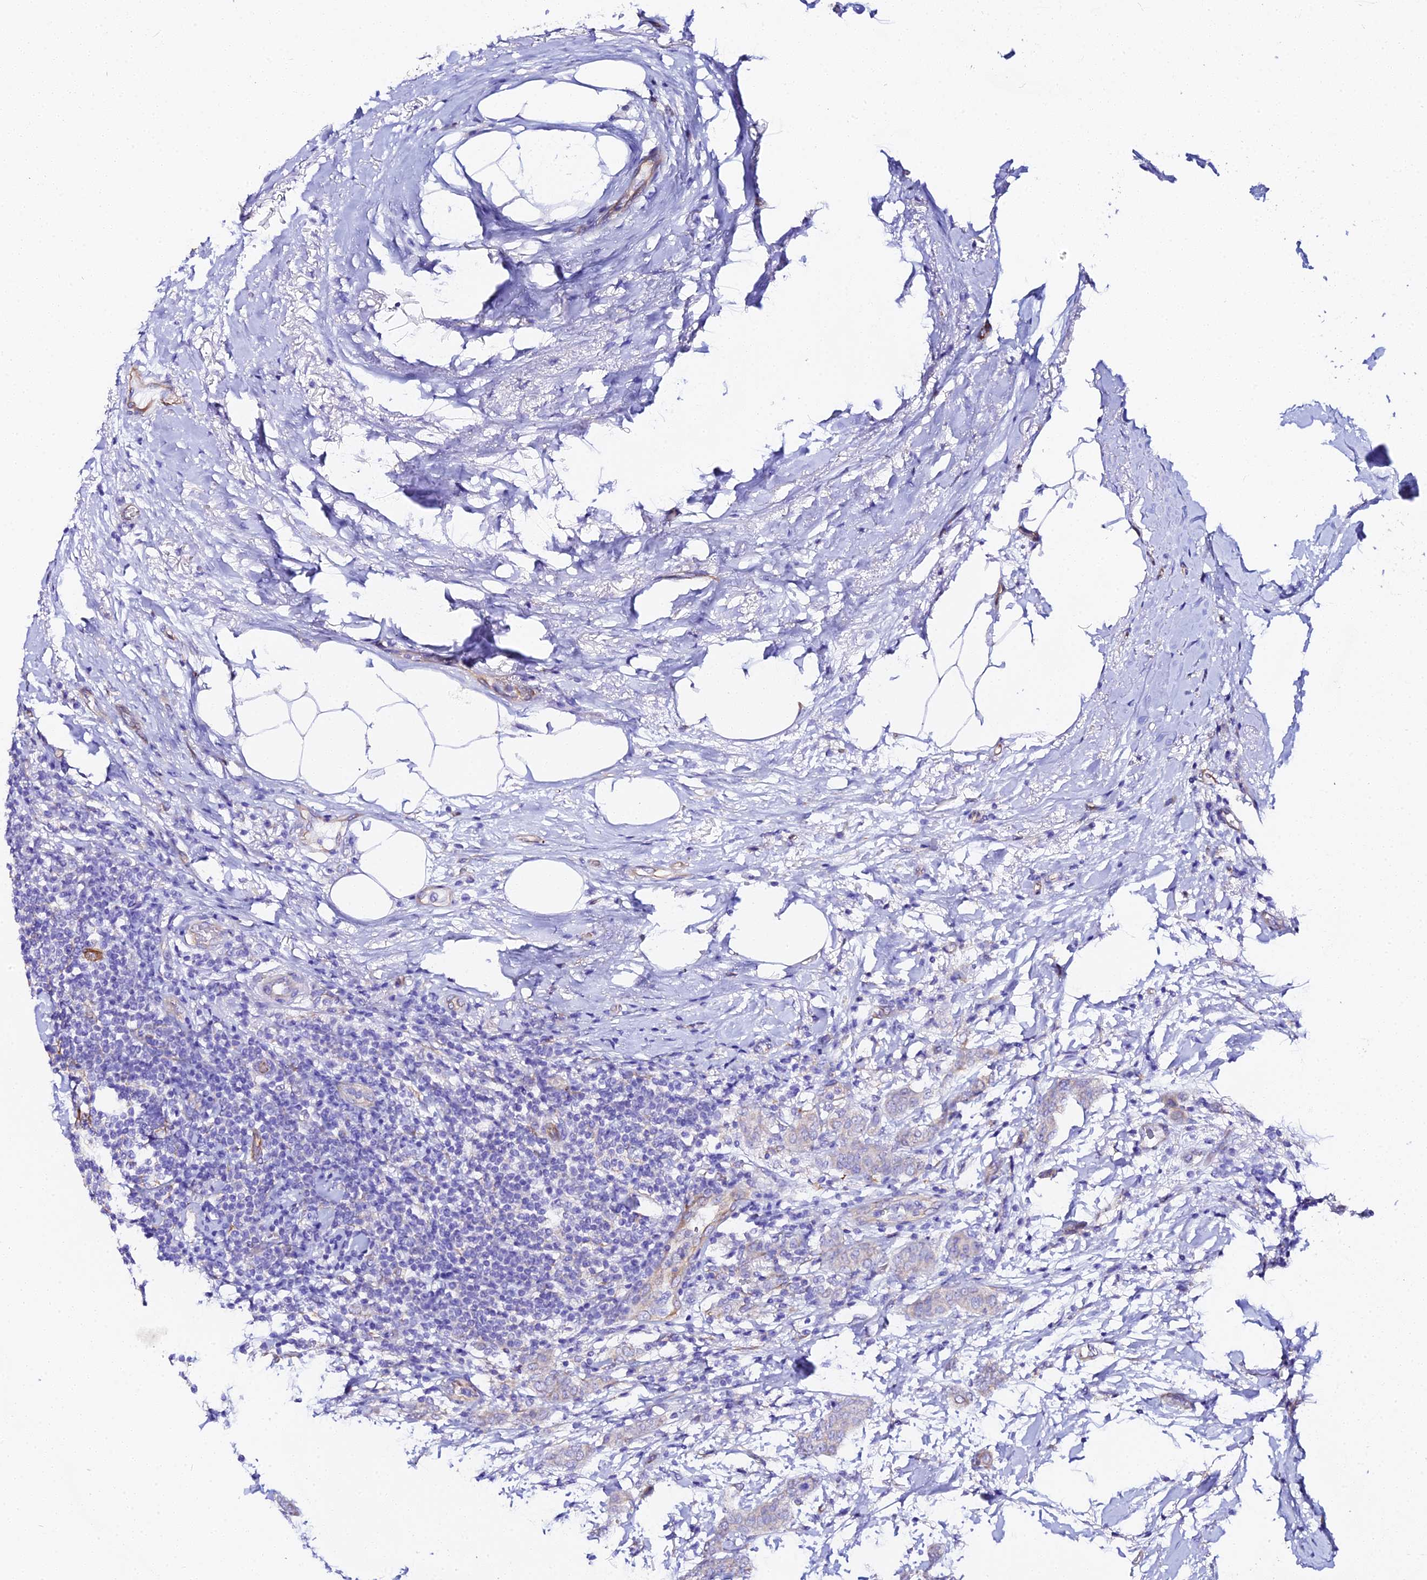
{"staining": {"intensity": "negative", "quantity": "none", "location": "none"}, "tissue": "breast cancer", "cell_type": "Tumor cells", "image_type": "cancer", "snomed": [{"axis": "morphology", "description": "Duct carcinoma"}, {"axis": "topography", "description": "Breast"}], "caption": "Breast cancer (intraductal carcinoma) was stained to show a protein in brown. There is no significant positivity in tumor cells. The staining is performed using DAB brown chromogen with nuclei counter-stained in using hematoxylin.", "gene": "CFAP45", "patient": {"sex": "female", "age": 72}}